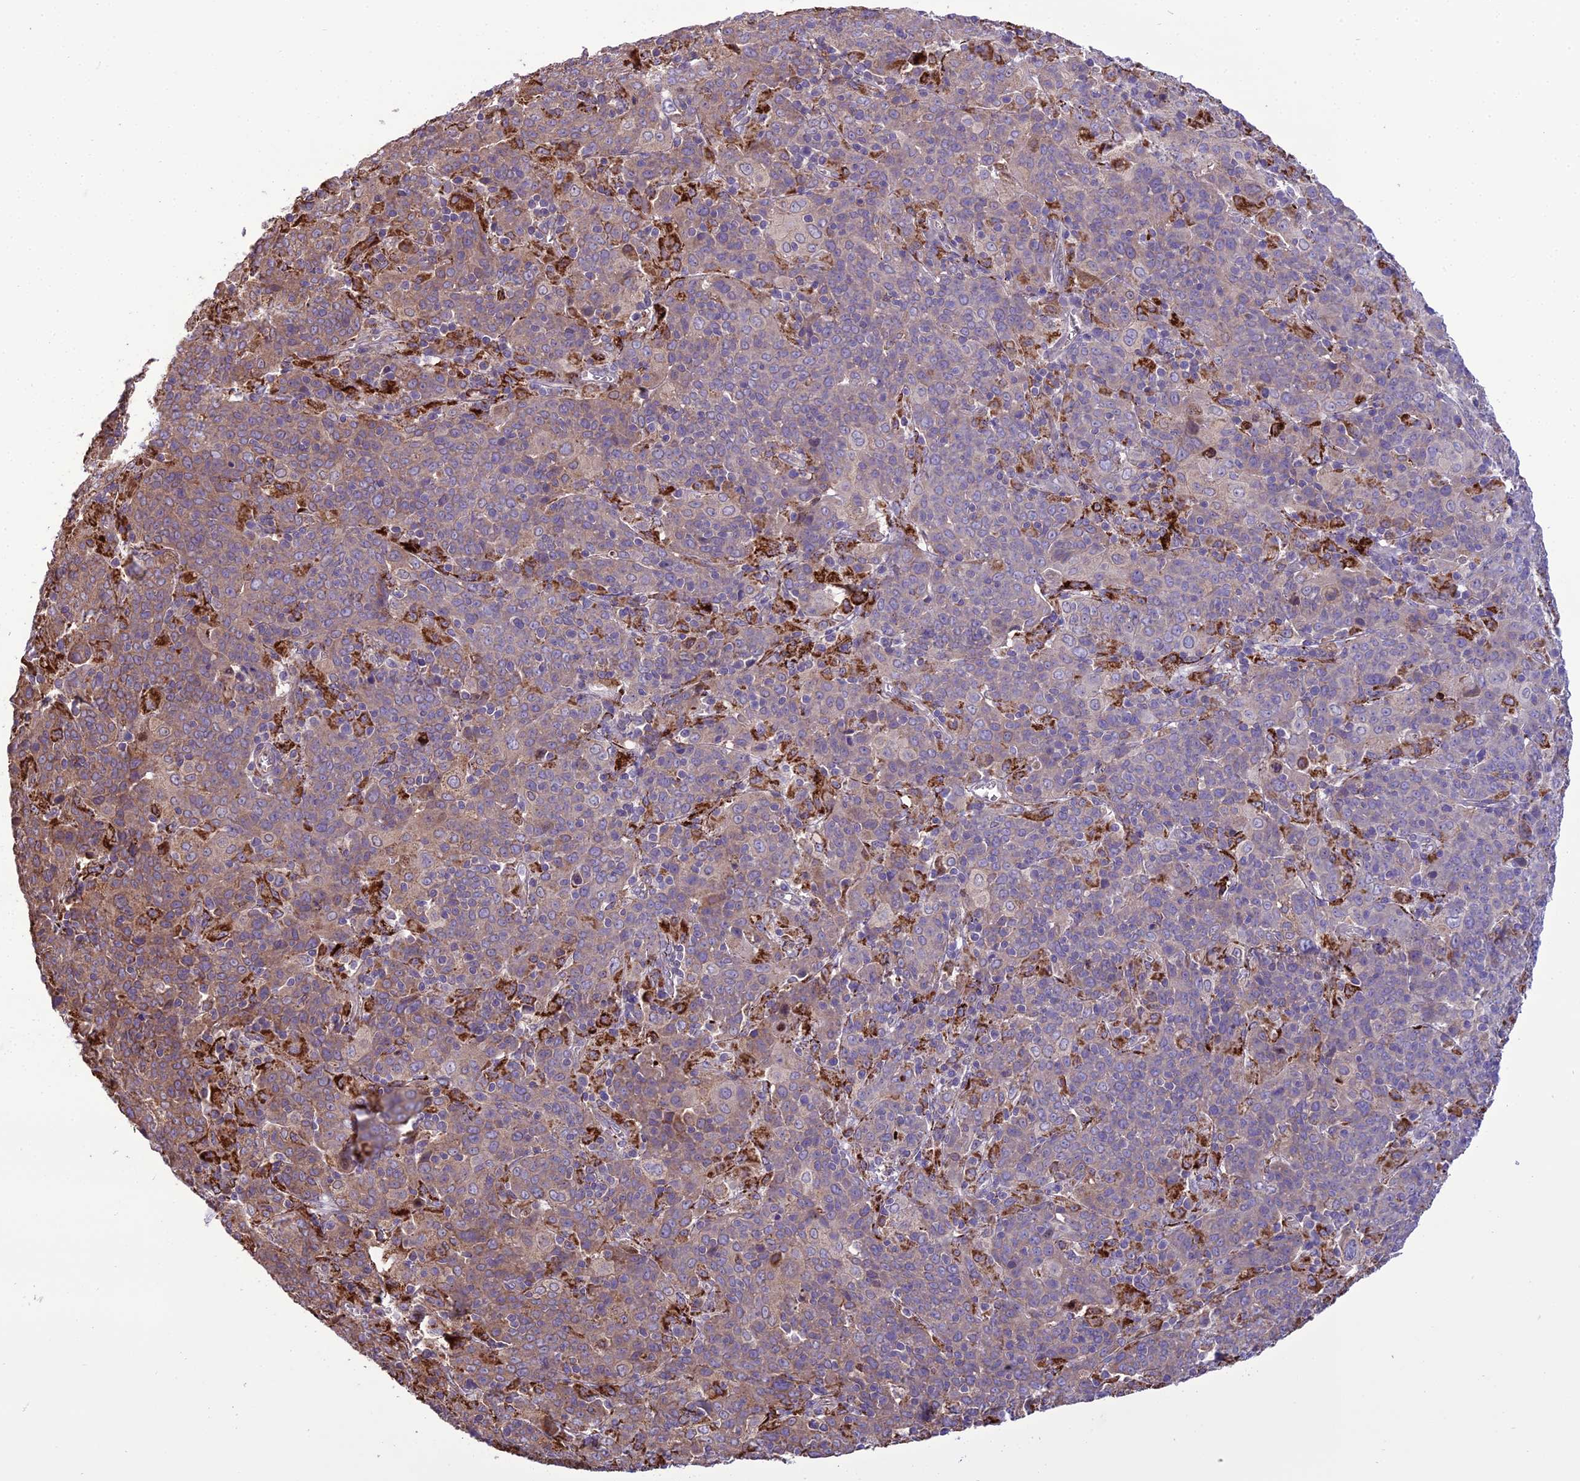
{"staining": {"intensity": "weak", "quantity": "25%-75%", "location": "cytoplasmic/membranous"}, "tissue": "cervical cancer", "cell_type": "Tumor cells", "image_type": "cancer", "snomed": [{"axis": "morphology", "description": "Squamous cell carcinoma, NOS"}, {"axis": "topography", "description": "Cervix"}], "caption": "The image reveals immunohistochemical staining of cervical cancer (squamous cell carcinoma). There is weak cytoplasmic/membranous positivity is present in about 25%-75% of tumor cells. The staining is performed using DAB (3,3'-diaminobenzidine) brown chromogen to label protein expression. The nuclei are counter-stained blue using hematoxylin.", "gene": "TBC1D24", "patient": {"sex": "female", "age": 67}}